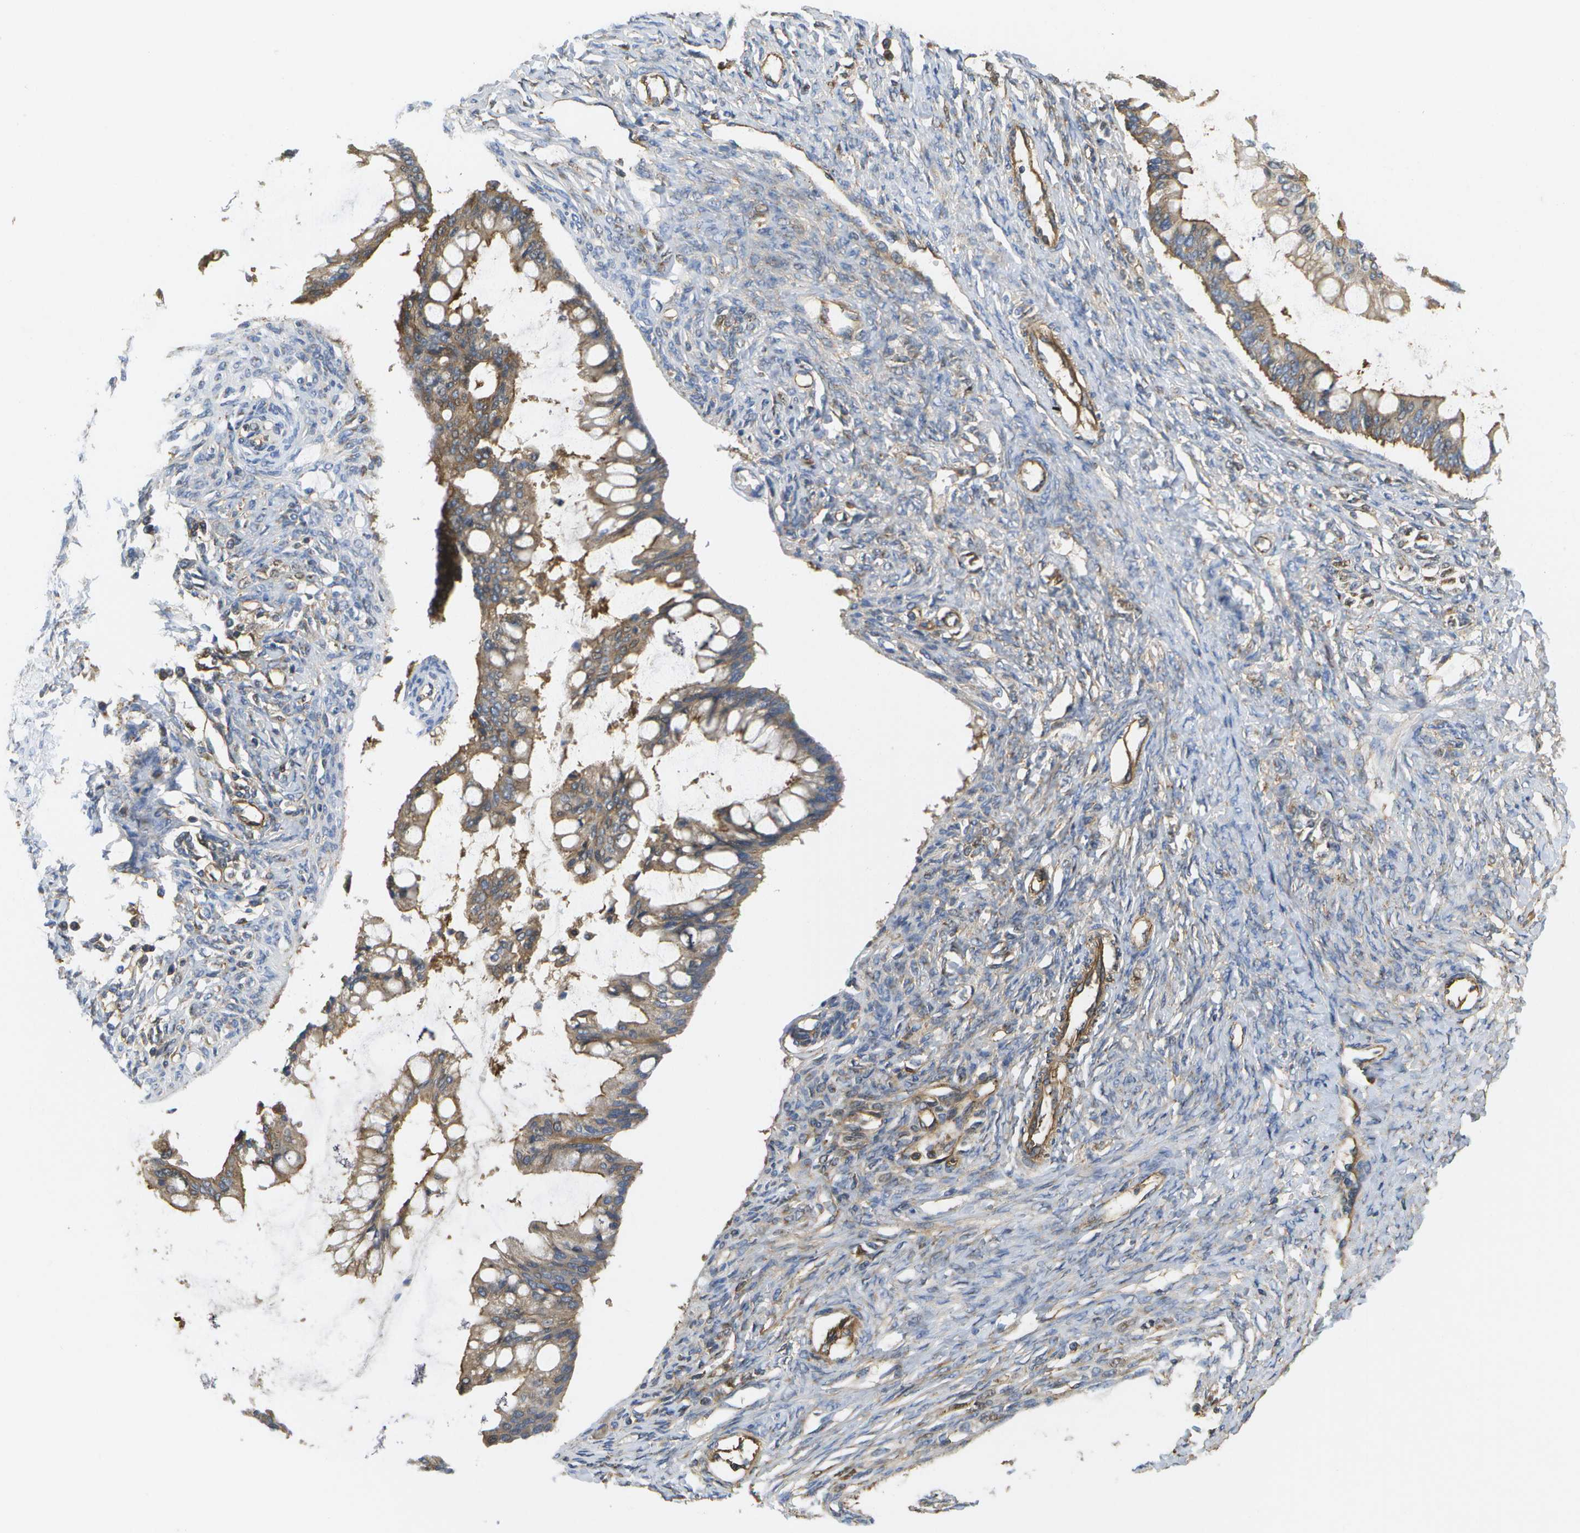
{"staining": {"intensity": "moderate", "quantity": ">75%", "location": "cytoplasmic/membranous"}, "tissue": "ovarian cancer", "cell_type": "Tumor cells", "image_type": "cancer", "snomed": [{"axis": "morphology", "description": "Cystadenocarcinoma, mucinous, NOS"}, {"axis": "topography", "description": "Ovary"}], "caption": "About >75% of tumor cells in human ovarian mucinous cystadenocarcinoma reveal moderate cytoplasmic/membranous protein positivity as visualized by brown immunohistochemical staining.", "gene": "BST2", "patient": {"sex": "female", "age": 73}}